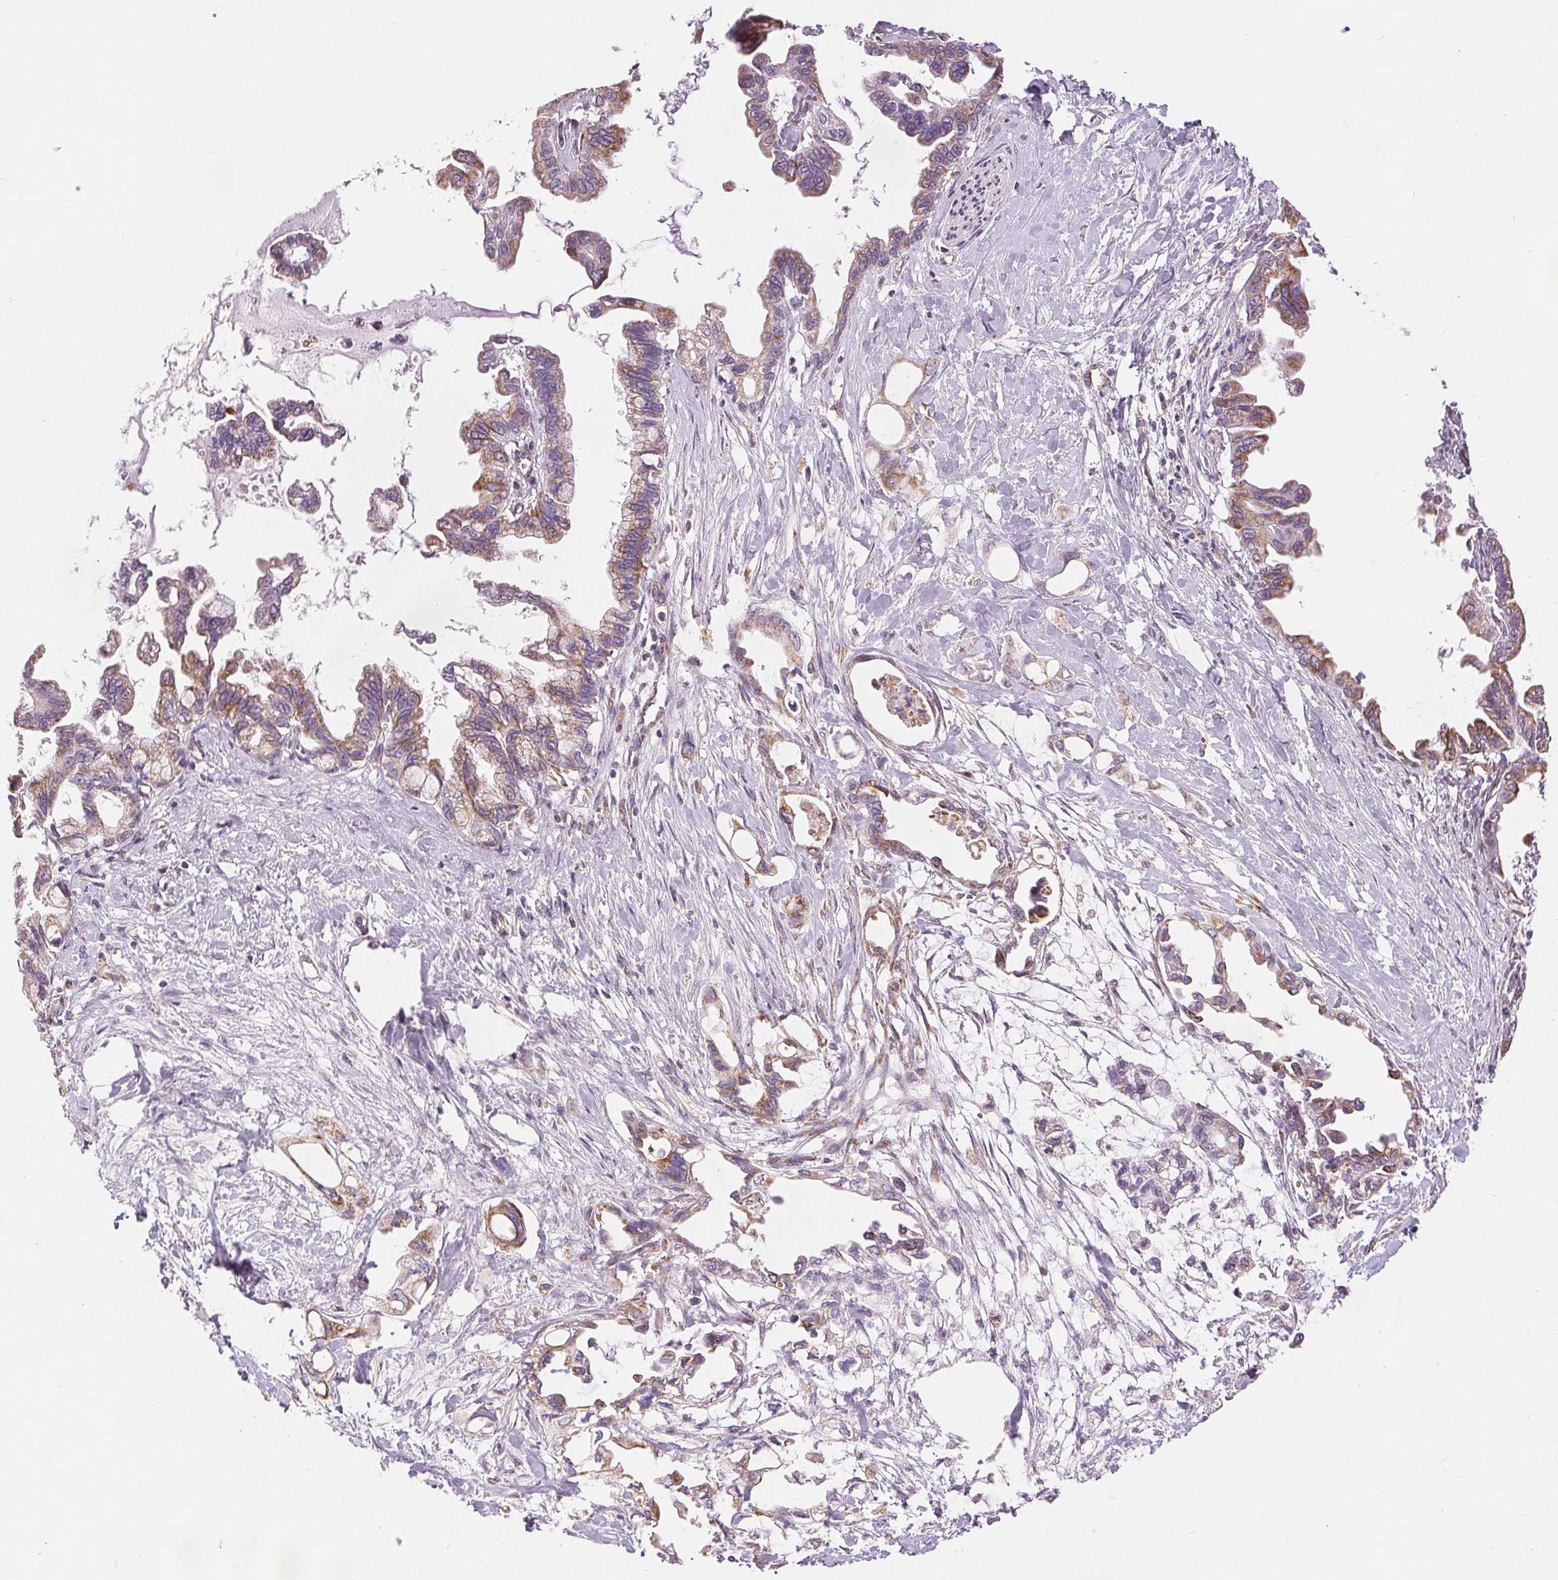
{"staining": {"intensity": "moderate", "quantity": ">75%", "location": "cytoplasmic/membranous"}, "tissue": "pancreatic cancer", "cell_type": "Tumor cells", "image_type": "cancer", "snomed": [{"axis": "morphology", "description": "Adenocarcinoma, NOS"}, {"axis": "topography", "description": "Pancreas"}], "caption": "Immunohistochemistry (IHC) staining of pancreatic adenocarcinoma, which displays medium levels of moderate cytoplasmic/membranous expression in about >75% of tumor cells indicating moderate cytoplasmic/membranous protein staining. The staining was performed using DAB (3,3'-diaminobenzidine) (brown) for protein detection and nuclei were counterstained in hematoxylin (blue).", "gene": "SDHB", "patient": {"sex": "male", "age": 61}}